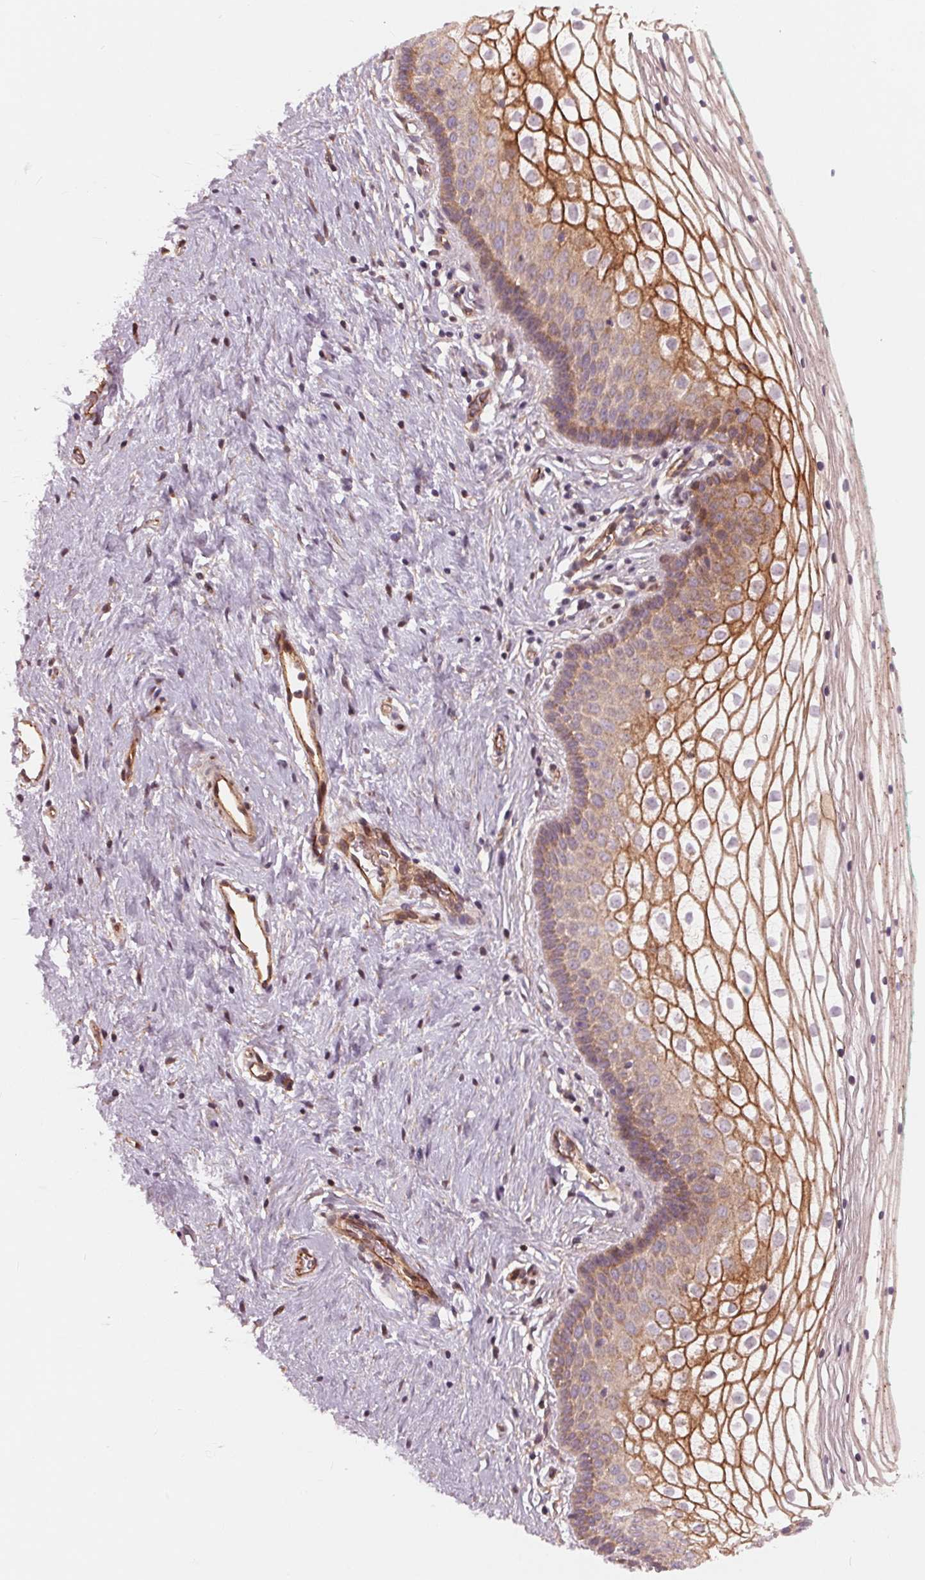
{"staining": {"intensity": "moderate", "quantity": "25%-75%", "location": "cytoplasmic/membranous"}, "tissue": "vagina", "cell_type": "Squamous epithelial cells", "image_type": "normal", "snomed": [{"axis": "morphology", "description": "Normal tissue, NOS"}, {"axis": "topography", "description": "Vagina"}], "caption": "High-magnification brightfield microscopy of normal vagina stained with DAB (brown) and counterstained with hematoxylin (blue). squamous epithelial cells exhibit moderate cytoplasmic/membranous staining is identified in about25%-75% of cells.", "gene": "TXNIP", "patient": {"sex": "female", "age": 36}}